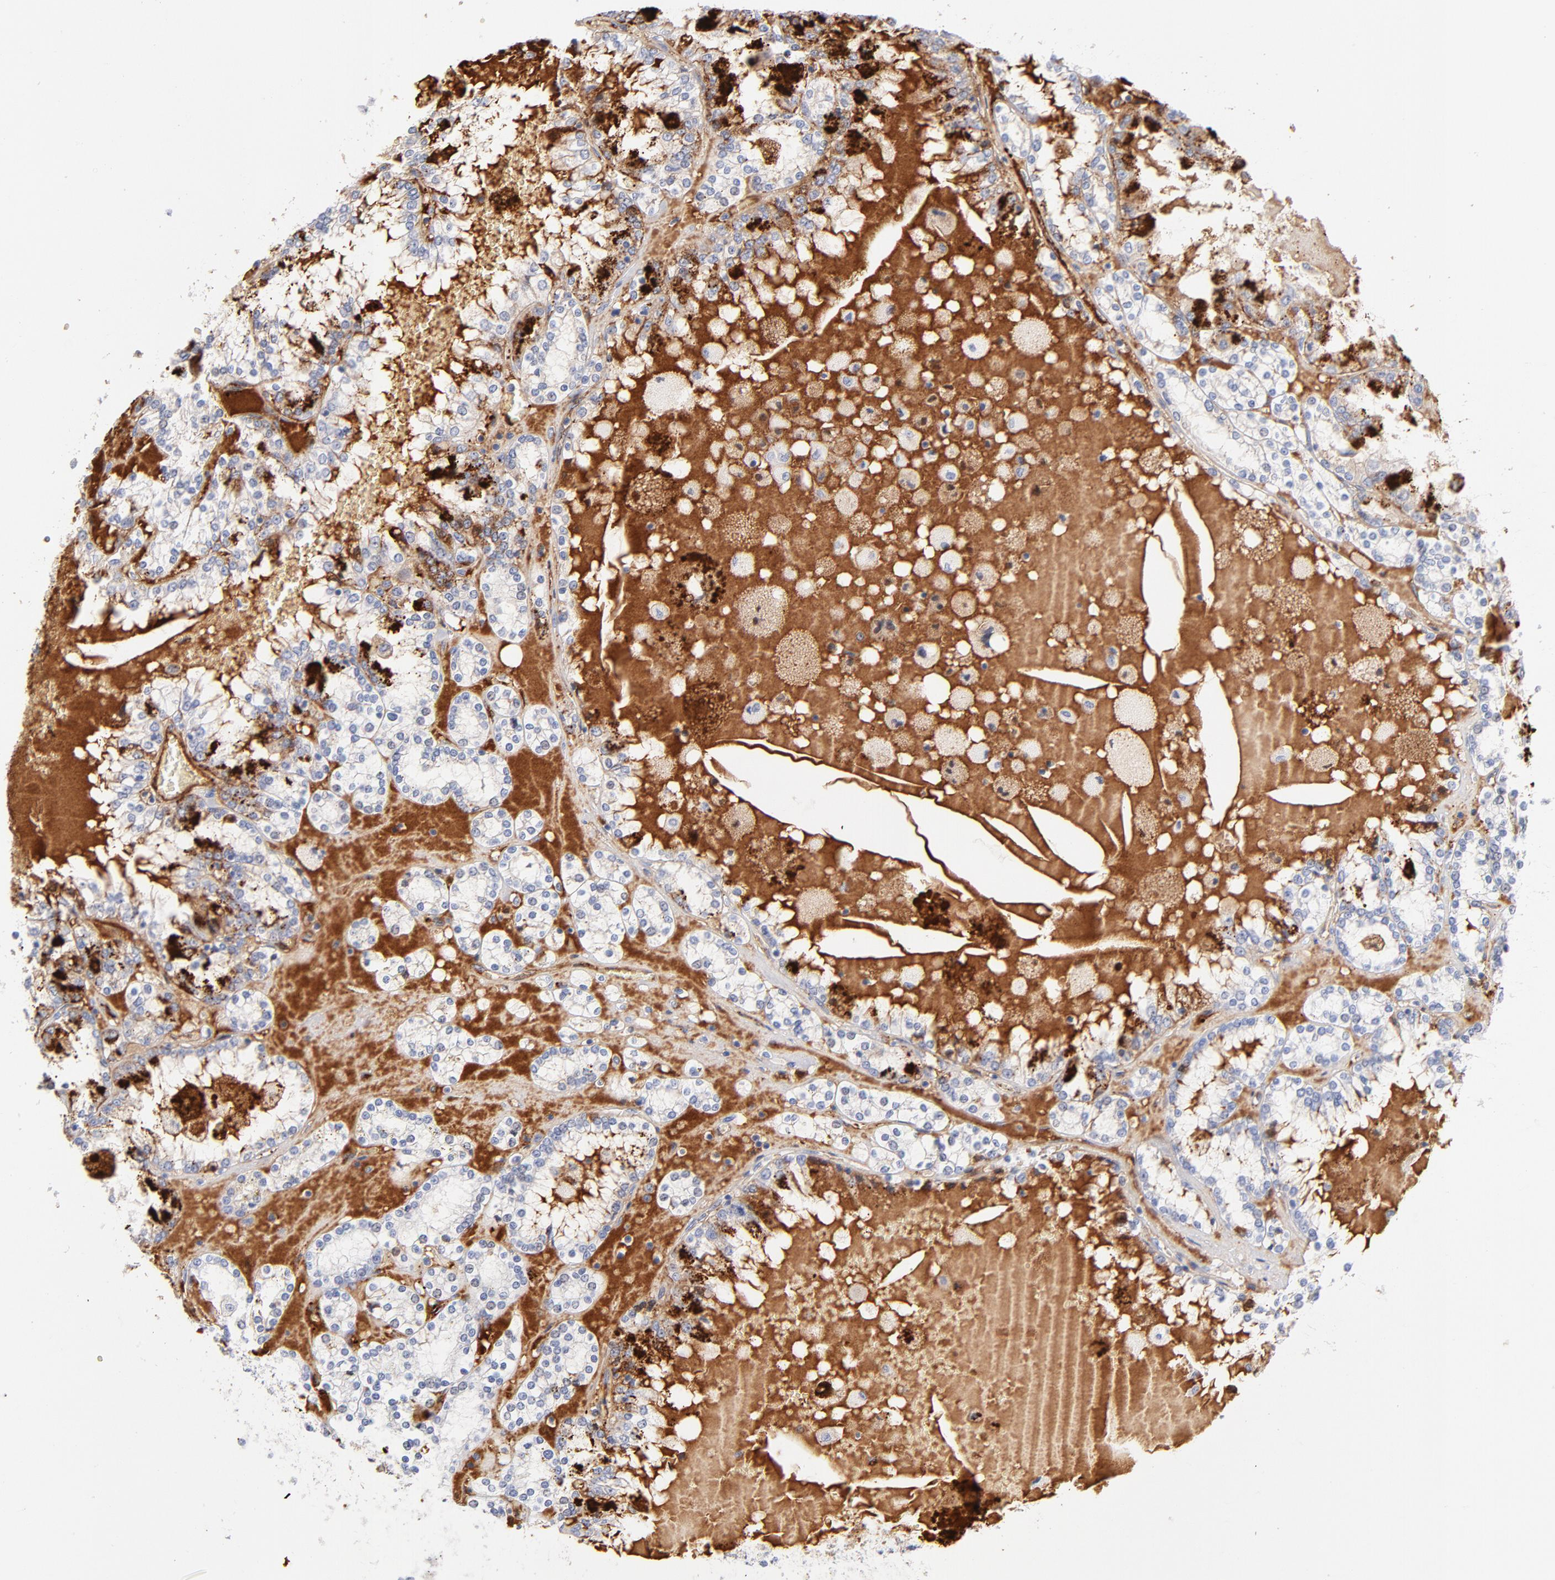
{"staining": {"intensity": "negative", "quantity": "none", "location": "none"}, "tissue": "renal cancer", "cell_type": "Tumor cells", "image_type": "cancer", "snomed": [{"axis": "morphology", "description": "Adenocarcinoma, NOS"}, {"axis": "topography", "description": "Kidney"}], "caption": "Renal cancer (adenocarcinoma) was stained to show a protein in brown. There is no significant positivity in tumor cells.", "gene": "PLAT", "patient": {"sex": "female", "age": 56}}